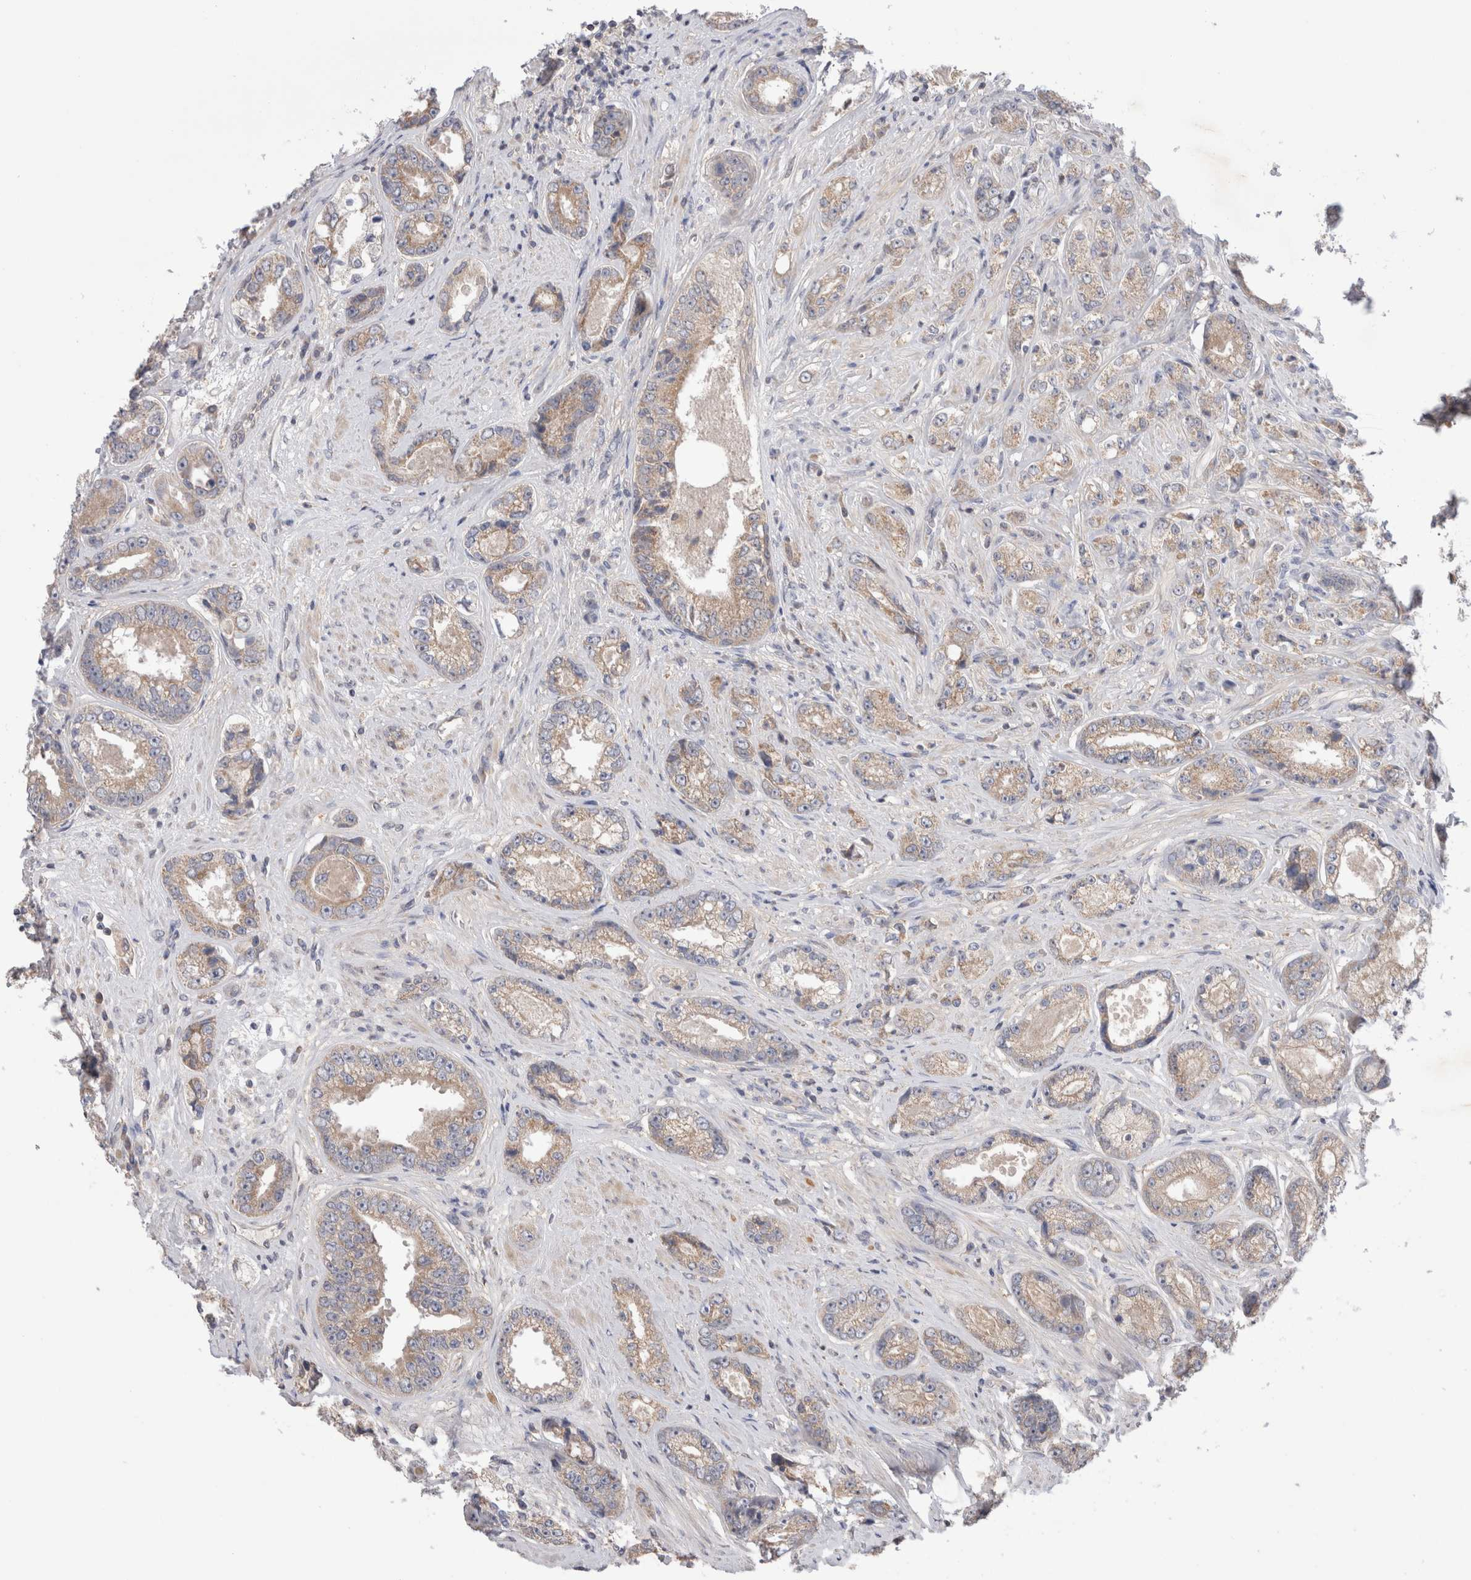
{"staining": {"intensity": "weak", "quantity": "25%-75%", "location": "cytoplasmic/membranous"}, "tissue": "prostate cancer", "cell_type": "Tumor cells", "image_type": "cancer", "snomed": [{"axis": "morphology", "description": "Adenocarcinoma, High grade"}, {"axis": "topography", "description": "Prostate"}], "caption": "About 25%-75% of tumor cells in adenocarcinoma (high-grade) (prostate) reveal weak cytoplasmic/membranous protein staining as visualized by brown immunohistochemical staining.", "gene": "IFT74", "patient": {"sex": "male", "age": 61}}